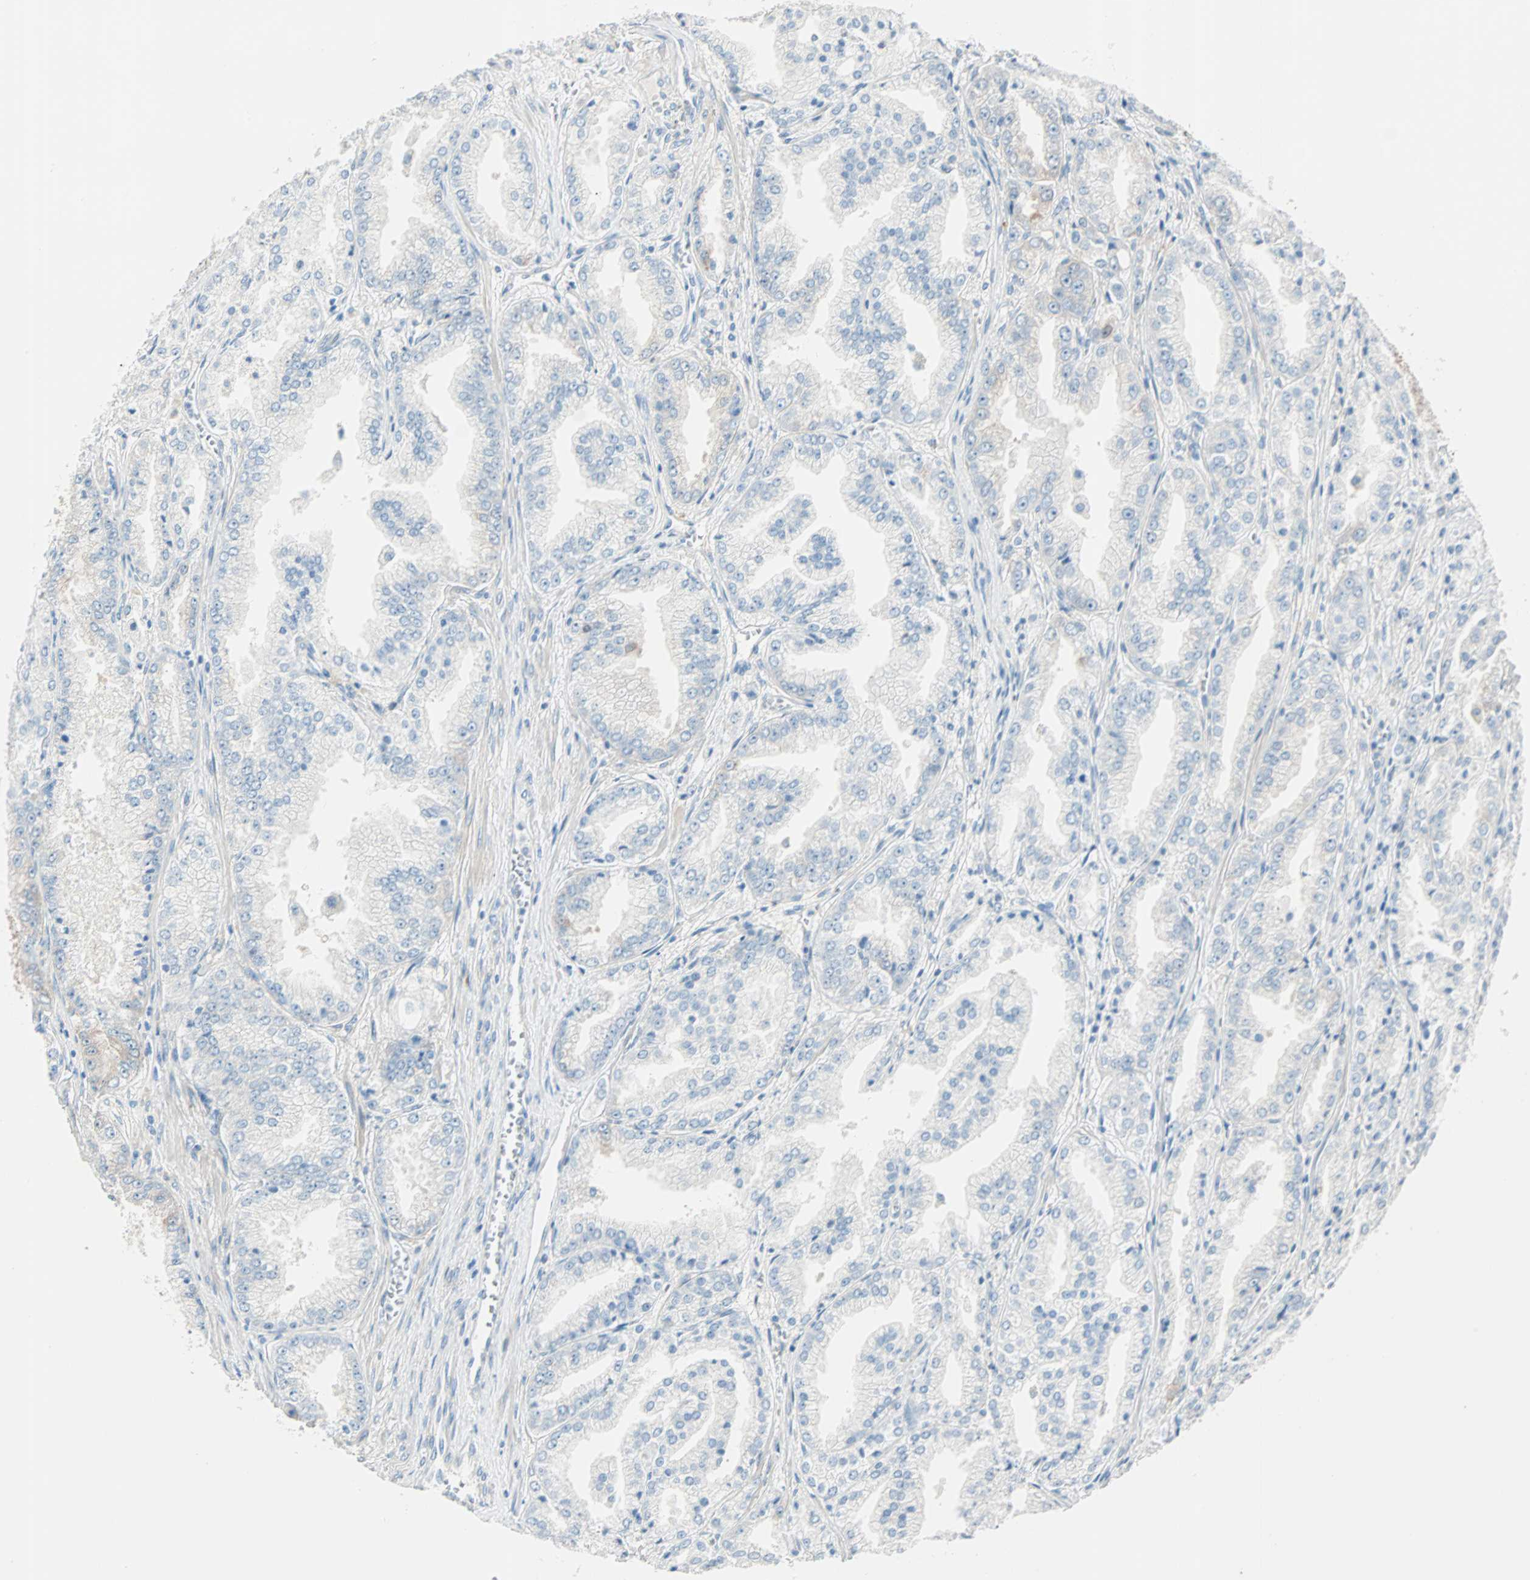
{"staining": {"intensity": "negative", "quantity": "none", "location": "none"}, "tissue": "prostate cancer", "cell_type": "Tumor cells", "image_type": "cancer", "snomed": [{"axis": "morphology", "description": "Adenocarcinoma, High grade"}, {"axis": "topography", "description": "Prostate"}], "caption": "Adenocarcinoma (high-grade) (prostate) was stained to show a protein in brown. There is no significant positivity in tumor cells.", "gene": "ATF6", "patient": {"sex": "male", "age": 61}}